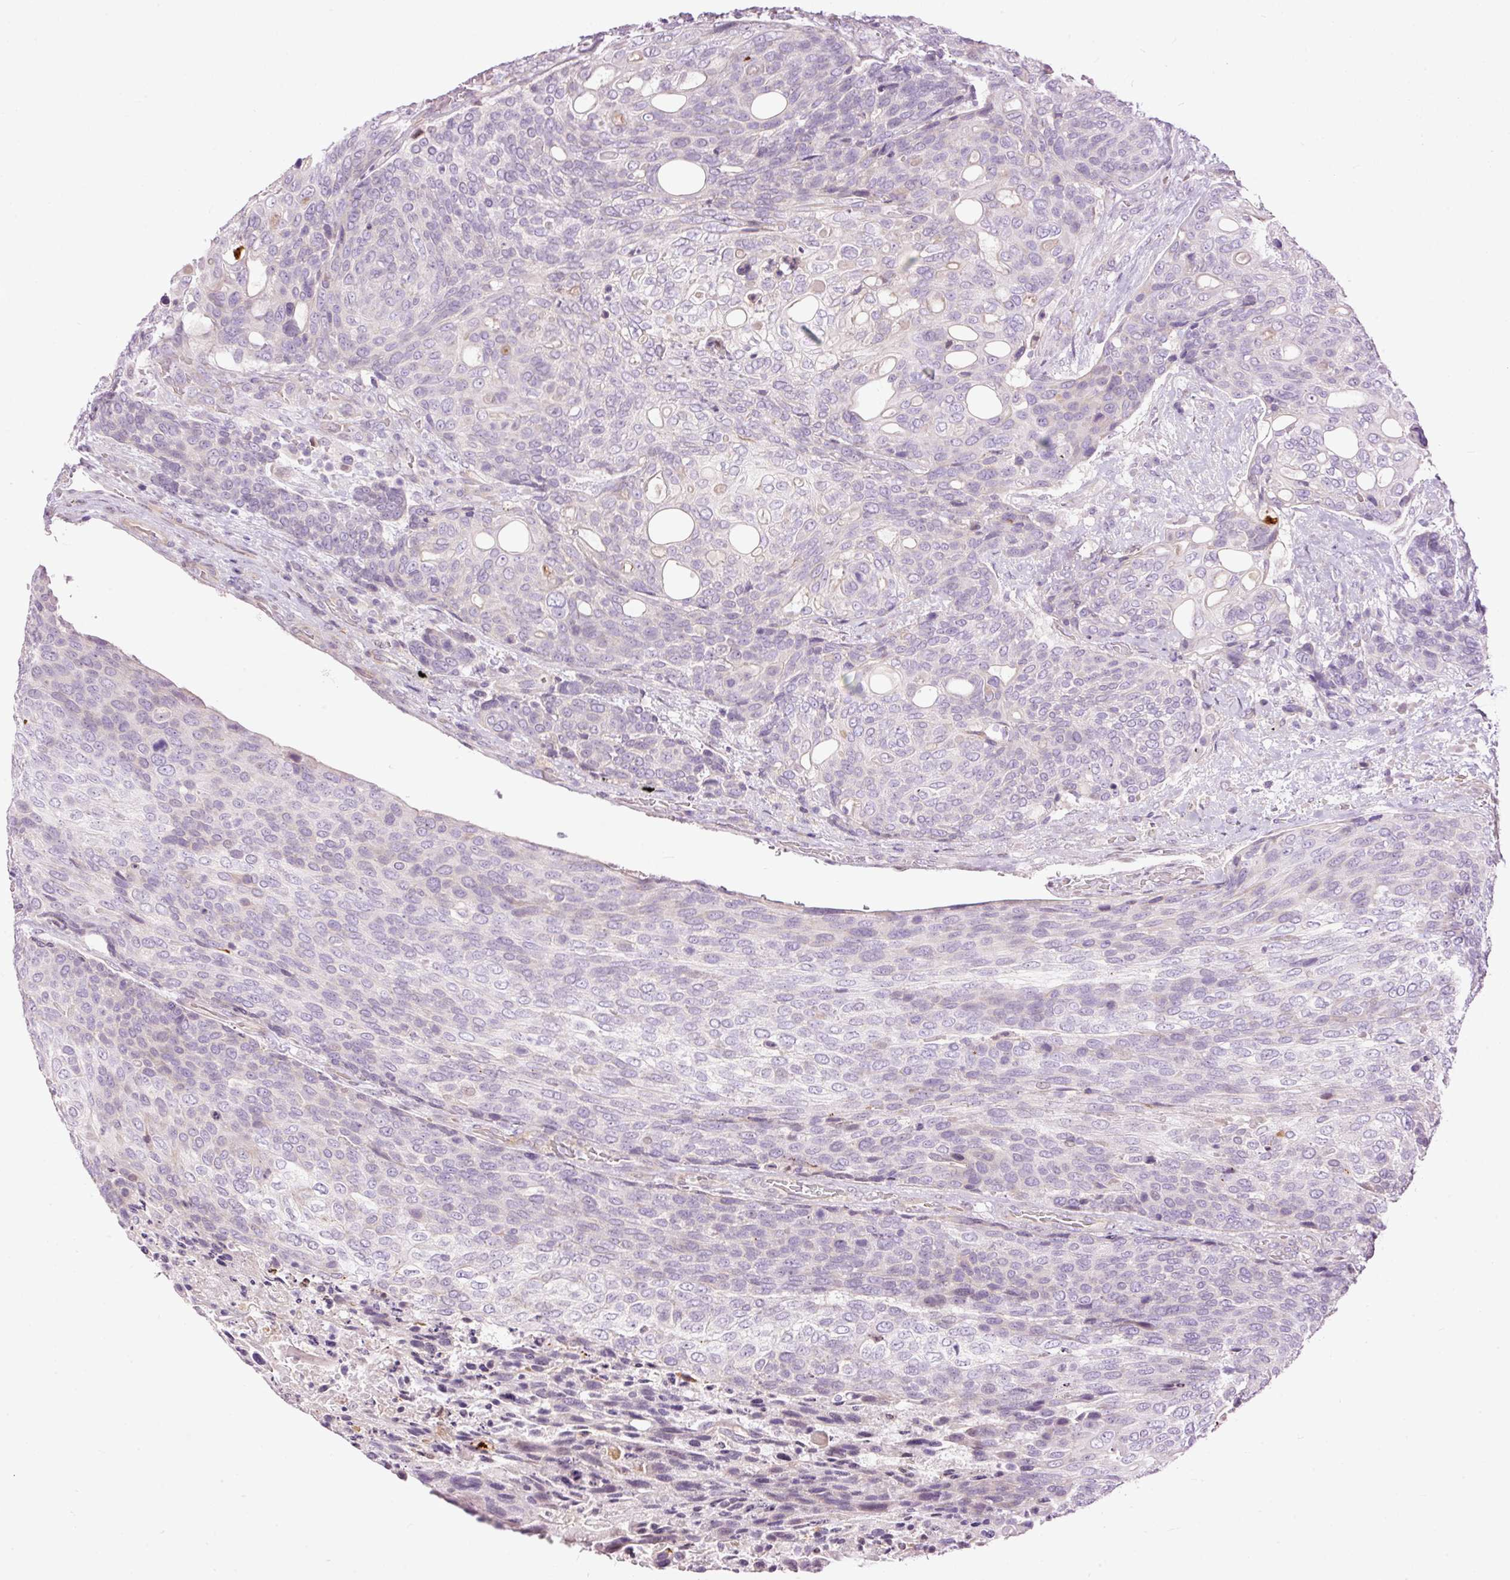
{"staining": {"intensity": "negative", "quantity": "none", "location": "none"}, "tissue": "urothelial cancer", "cell_type": "Tumor cells", "image_type": "cancer", "snomed": [{"axis": "morphology", "description": "Urothelial carcinoma, High grade"}, {"axis": "topography", "description": "Urinary bladder"}], "caption": "Immunohistochemistry of urothelial cancer shows no positivity in tumor cells.", "gene": "FCRL4", "patient": {"sex": "female", "age": 70}}